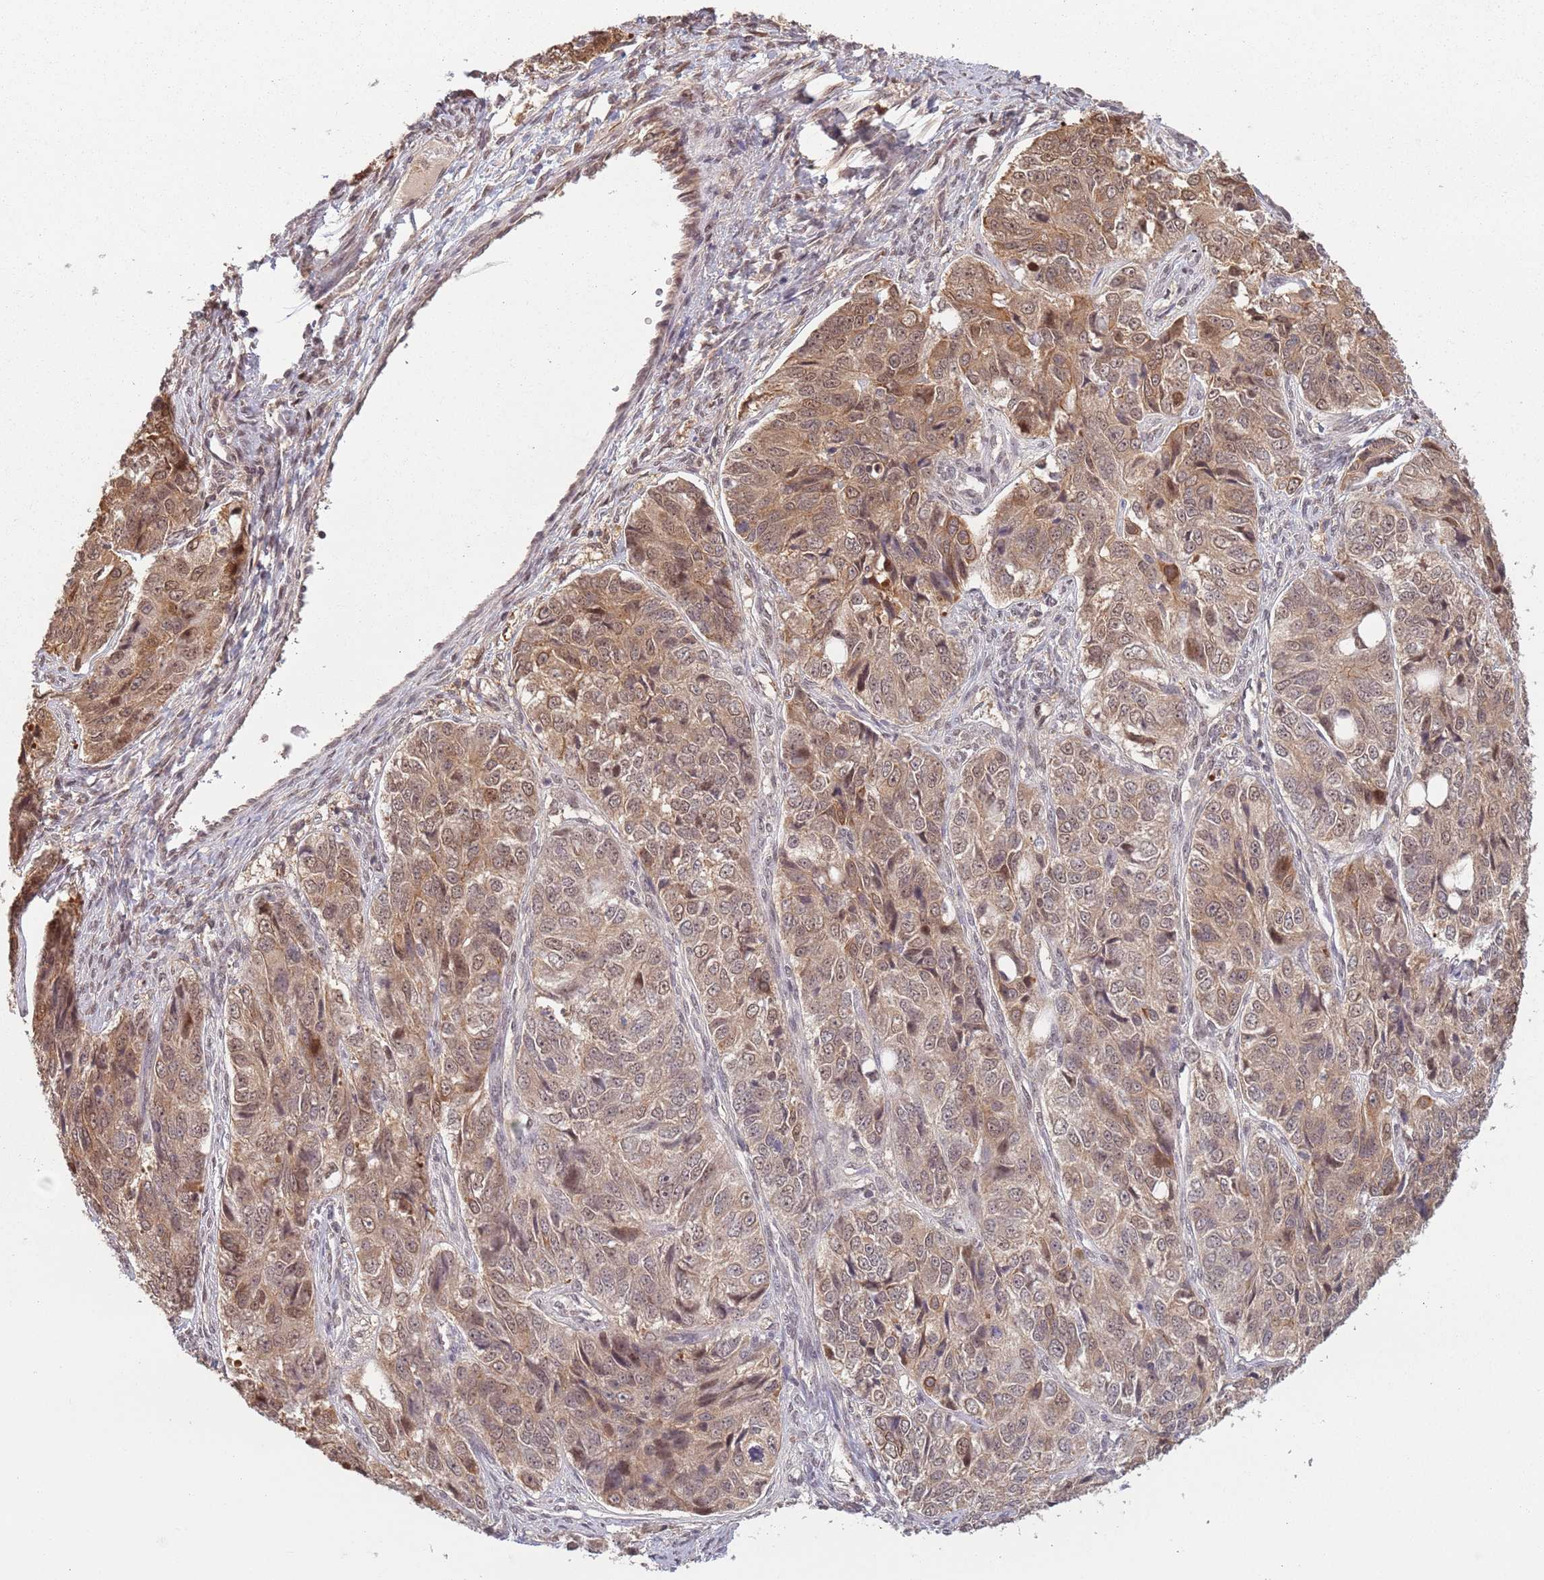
{"staining": {"intensity": "moderate", "quantity": "25%-75%", "location": "cytoplasmic/membranous,nuclear"}, "tissue": "ovarian cancer", "cell_type": "Tumor cells", "image_type": "cancer", "snomed": [{"axis": "morphology", "description": "Carcinoma, endometroid"}, {"axis": "topography", "description": "Ovary"}], "caption": "About 25%-75% of tumor cells in ovarian cancer (endometroid carcinoma) reveal moderate cytoplasmic/membranous and nuclear protein positivity as visualized by brown immunohistochemical staining.", "gene": "CCDC154", "patient": {"sex": "female", "age": 51}}